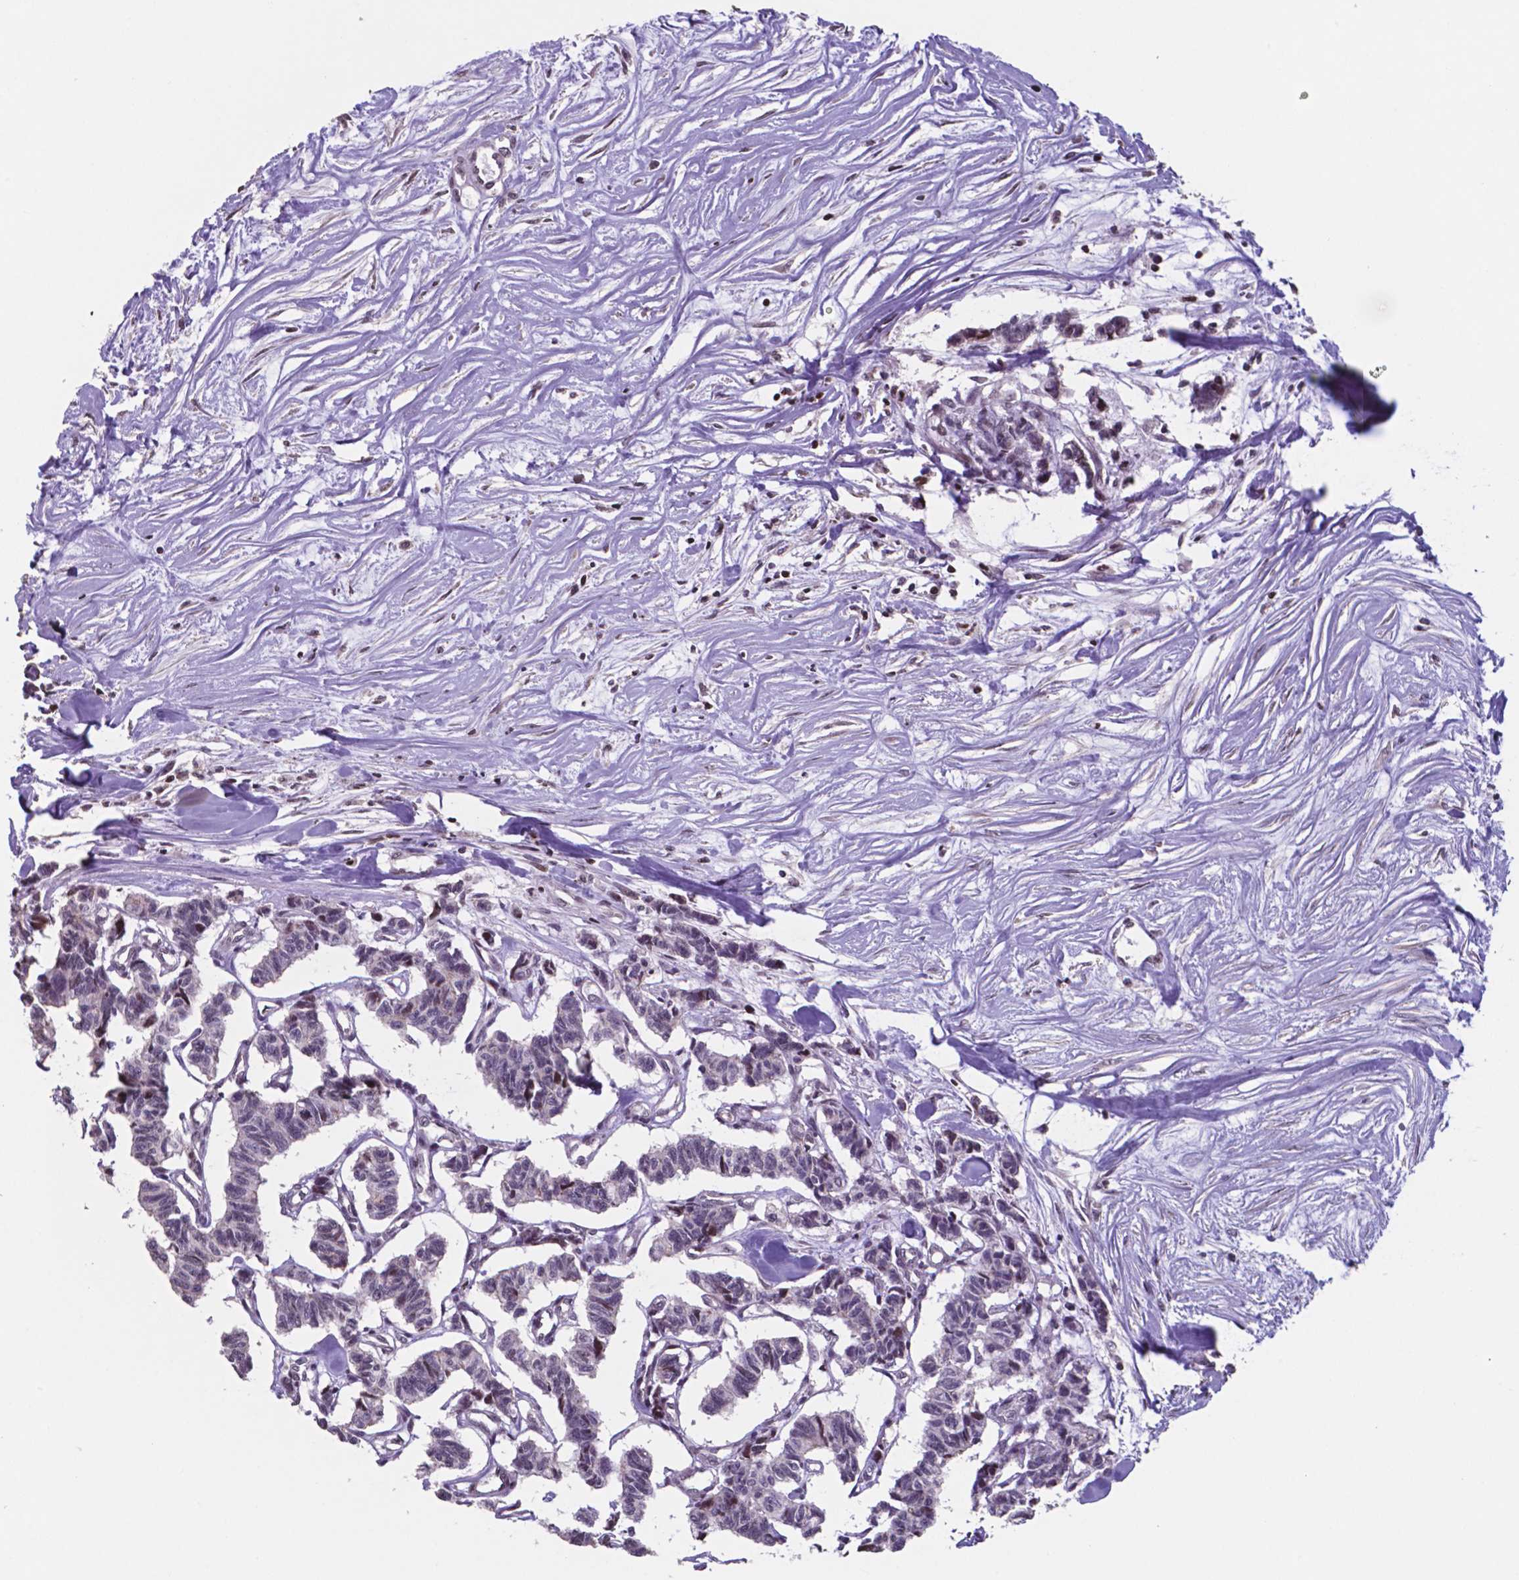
{"staining": {"intensity": "negative", "quantity": "none", "location": "none"}, "tissue": "carcinoid", "cell_type": "Tumor cells", "image_type": "cancer", "snomed": [{"axis": "morphology", "description": "Carcinoid, malignant, NOS"}, {"axis": "topography", "description": "Kidney"}], "caption": "The immunohistochemistry micrograph has no significant positivity in tumor cells of carcinoid tissue.", "gene": "MLC1", "patient": {"sex": "female", "age": 41}}